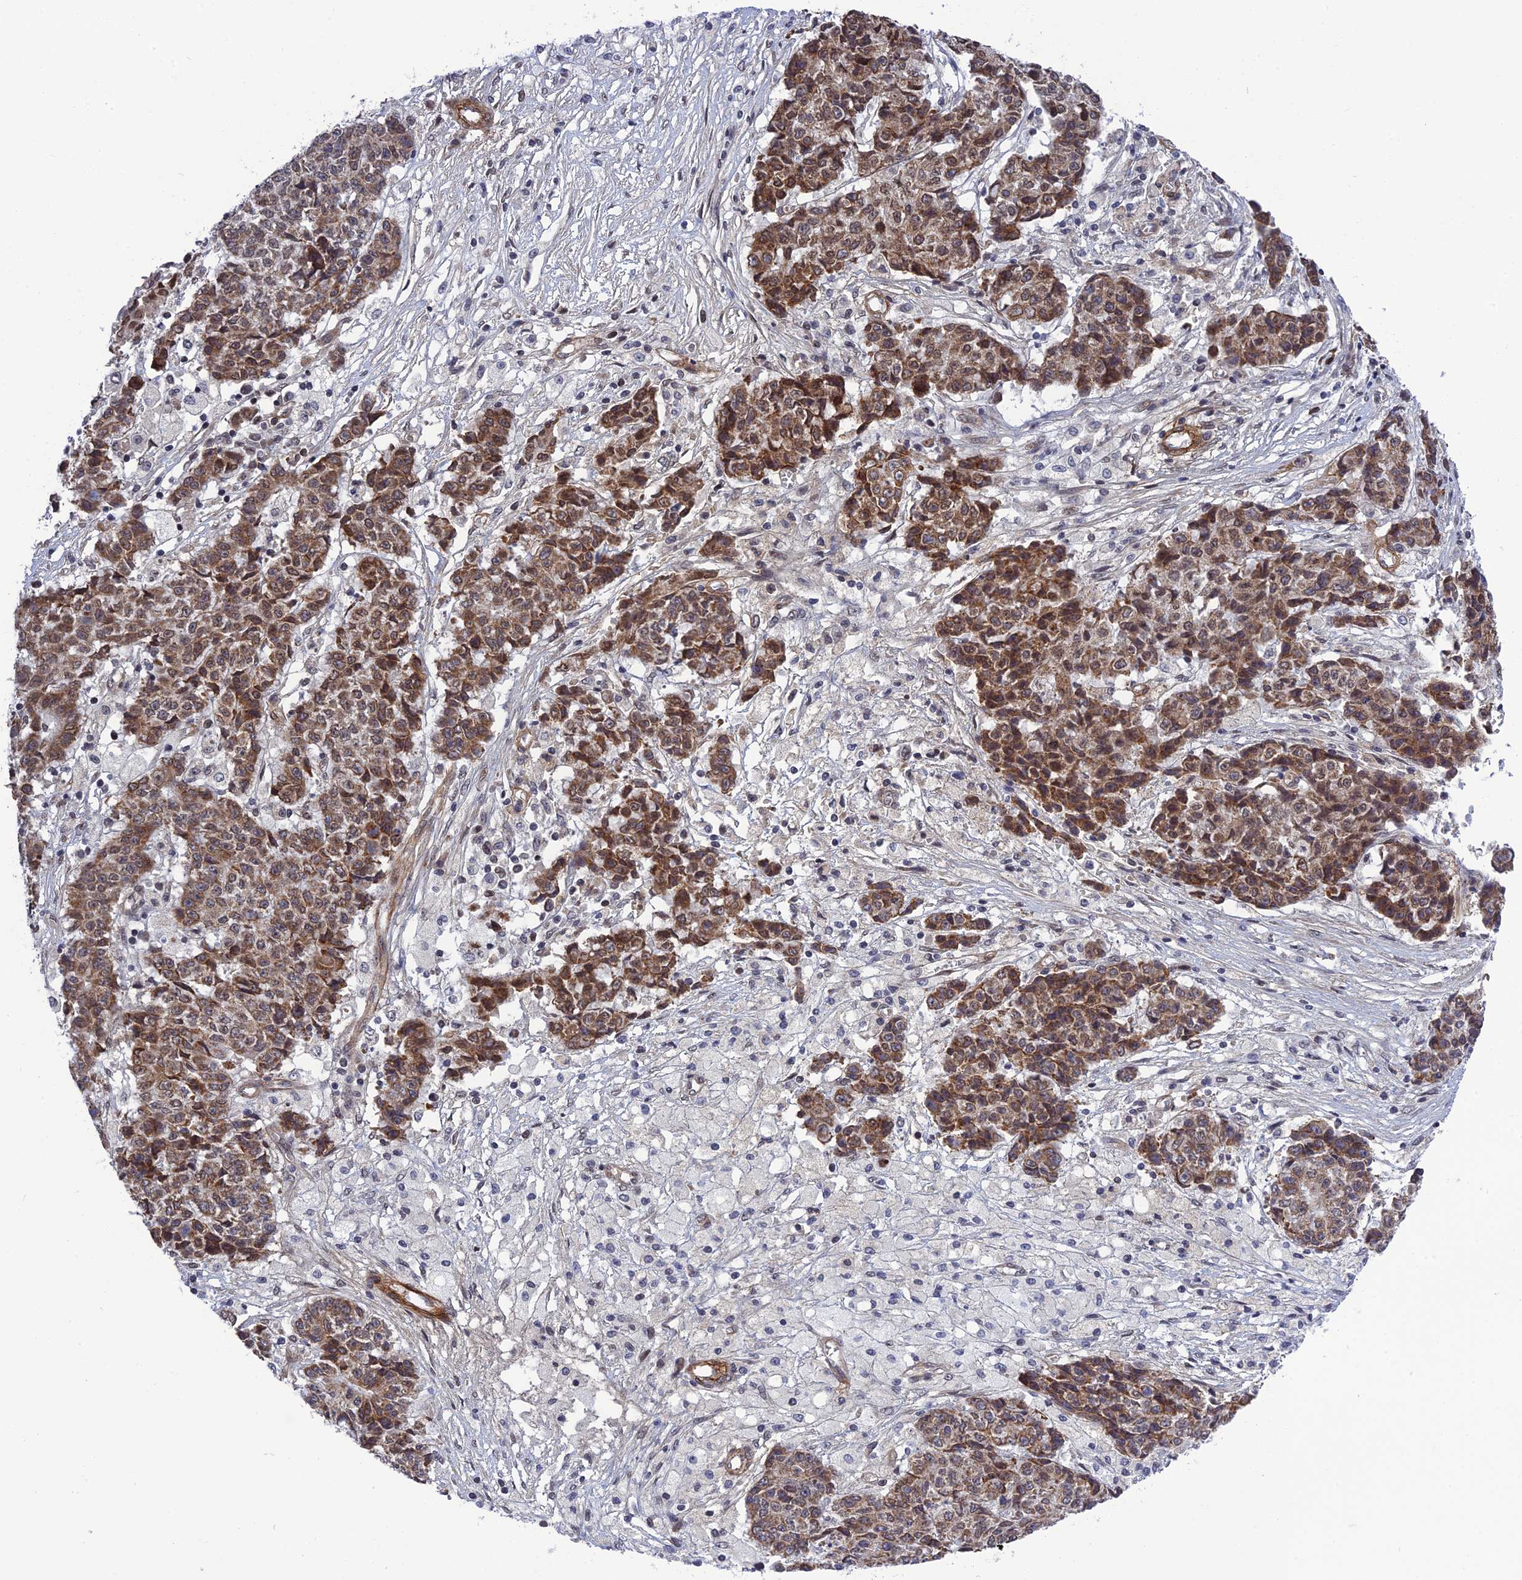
{"staining": {"intensity": "moderate", "quantity": ">75%", "location": "cytoplasmic/membranous,nuclear"}, "tissue": "ovarian cancer", "cell_type": "Tumor cells", "image_type": "cancer", "snomed": [{"axis": "morphology", "description": "Carcinoma, endometroid"}, {"axis": "topography", "description": "Ovary"}], "caption": "IHC (DAB) staining of human ovarian cancer (endometroid carcinoma) reveals moderate cytoplasmic/membranous and nuclear protein positivity in about >75% of tumor cells. Immunohistochemistry (ihc) stains the protein of interest in brown and the nuclei are stained blue.", "gene": "REXO1", "patient": {"sex": "female", "age": 42}}